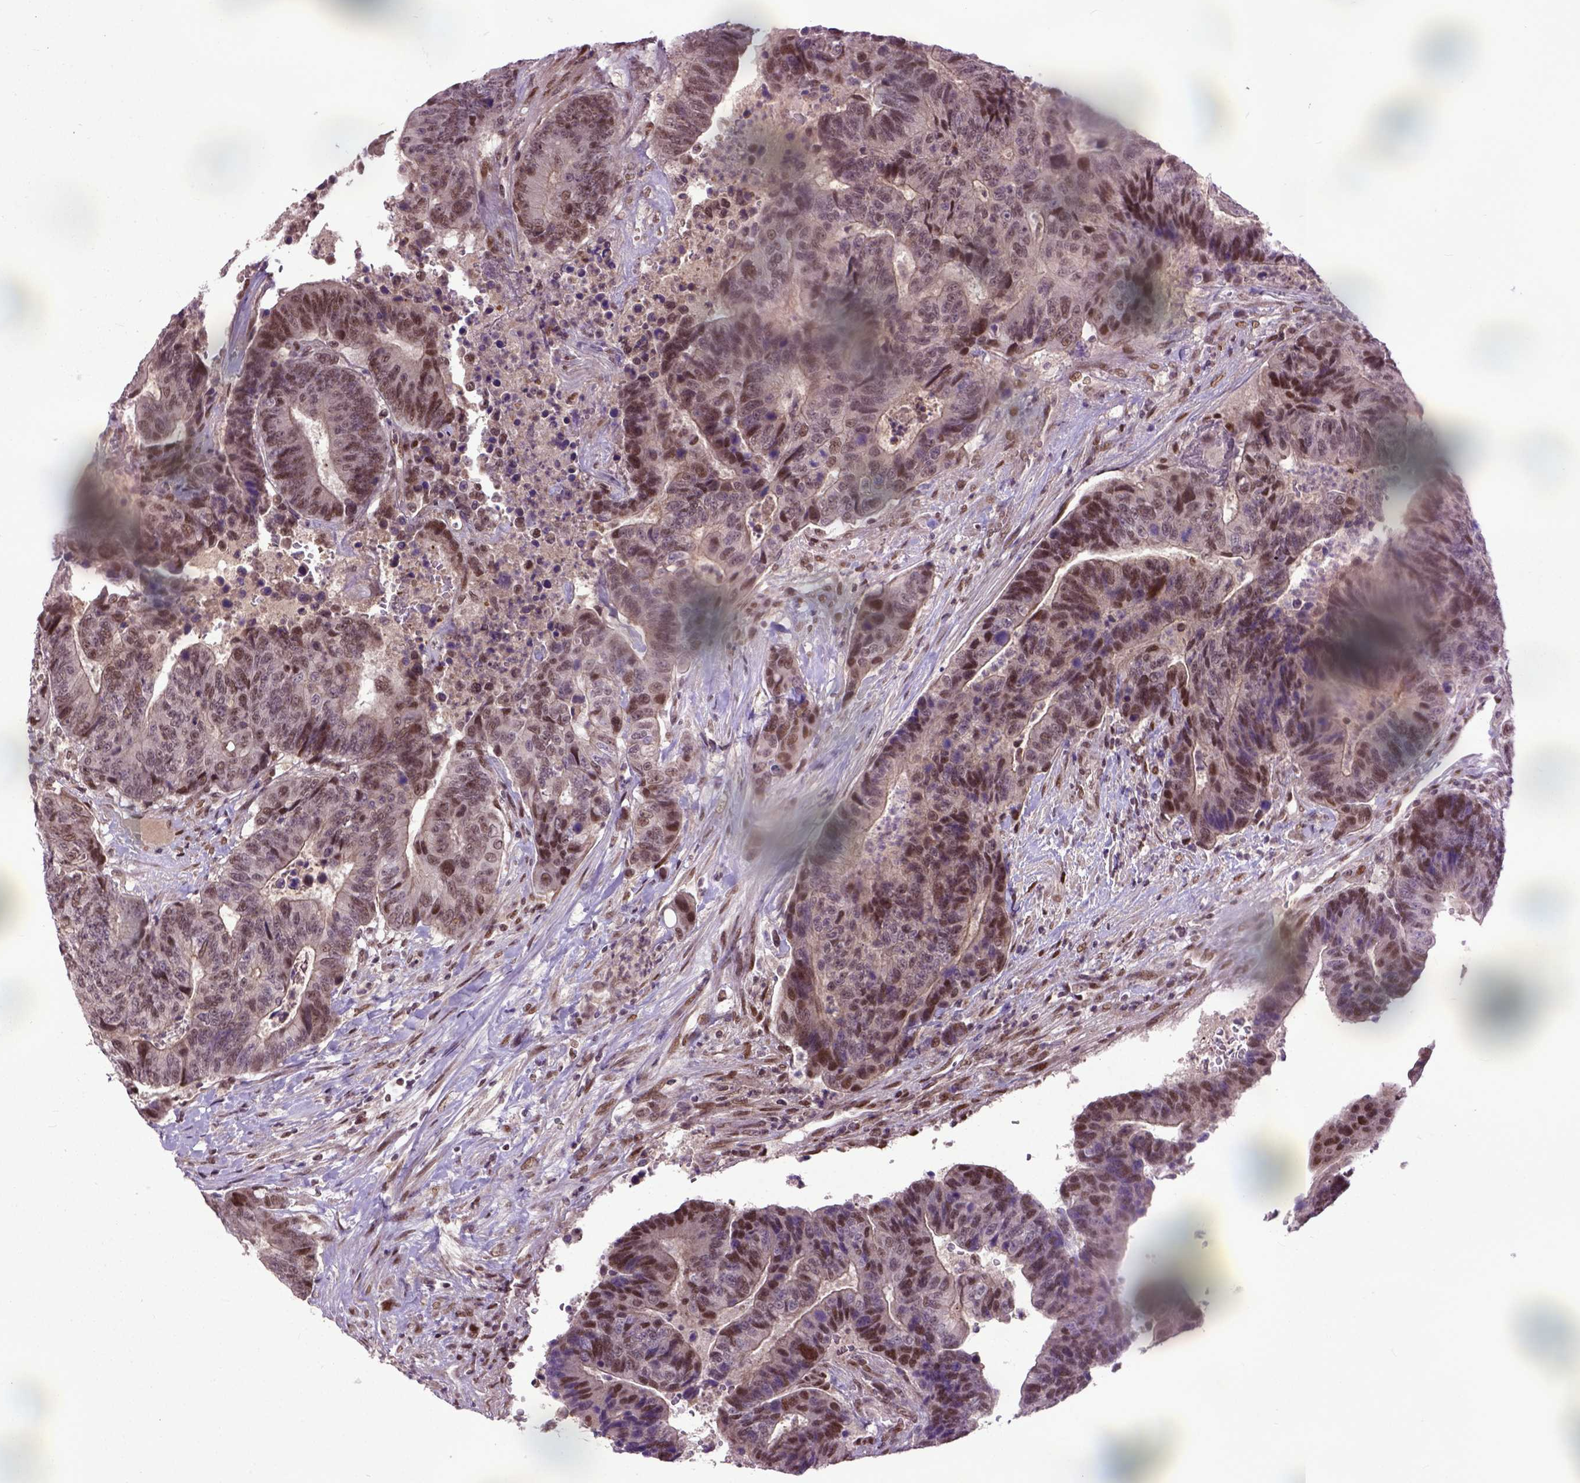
{"staining": {"intensity": "moderate", "quantity": ">75%", "location": "nuclear"}, "tissue": "colorectal cancer", "cell_type": "Tumor cells", "image_type": "cancer", "snomed": [{"axis": "morphology", "description": "Adenocarcinoma, NOS"}, {"axis": "topography", "description": "Colon"}], "caption": "Colorectal cancer (adenocarcinoma) stained with a brown dye reveals moderate nuclear positive staining in about >75% of tumor cells.", "gene": "UBA3", "patient": {"sex": "female", "age": 48}}